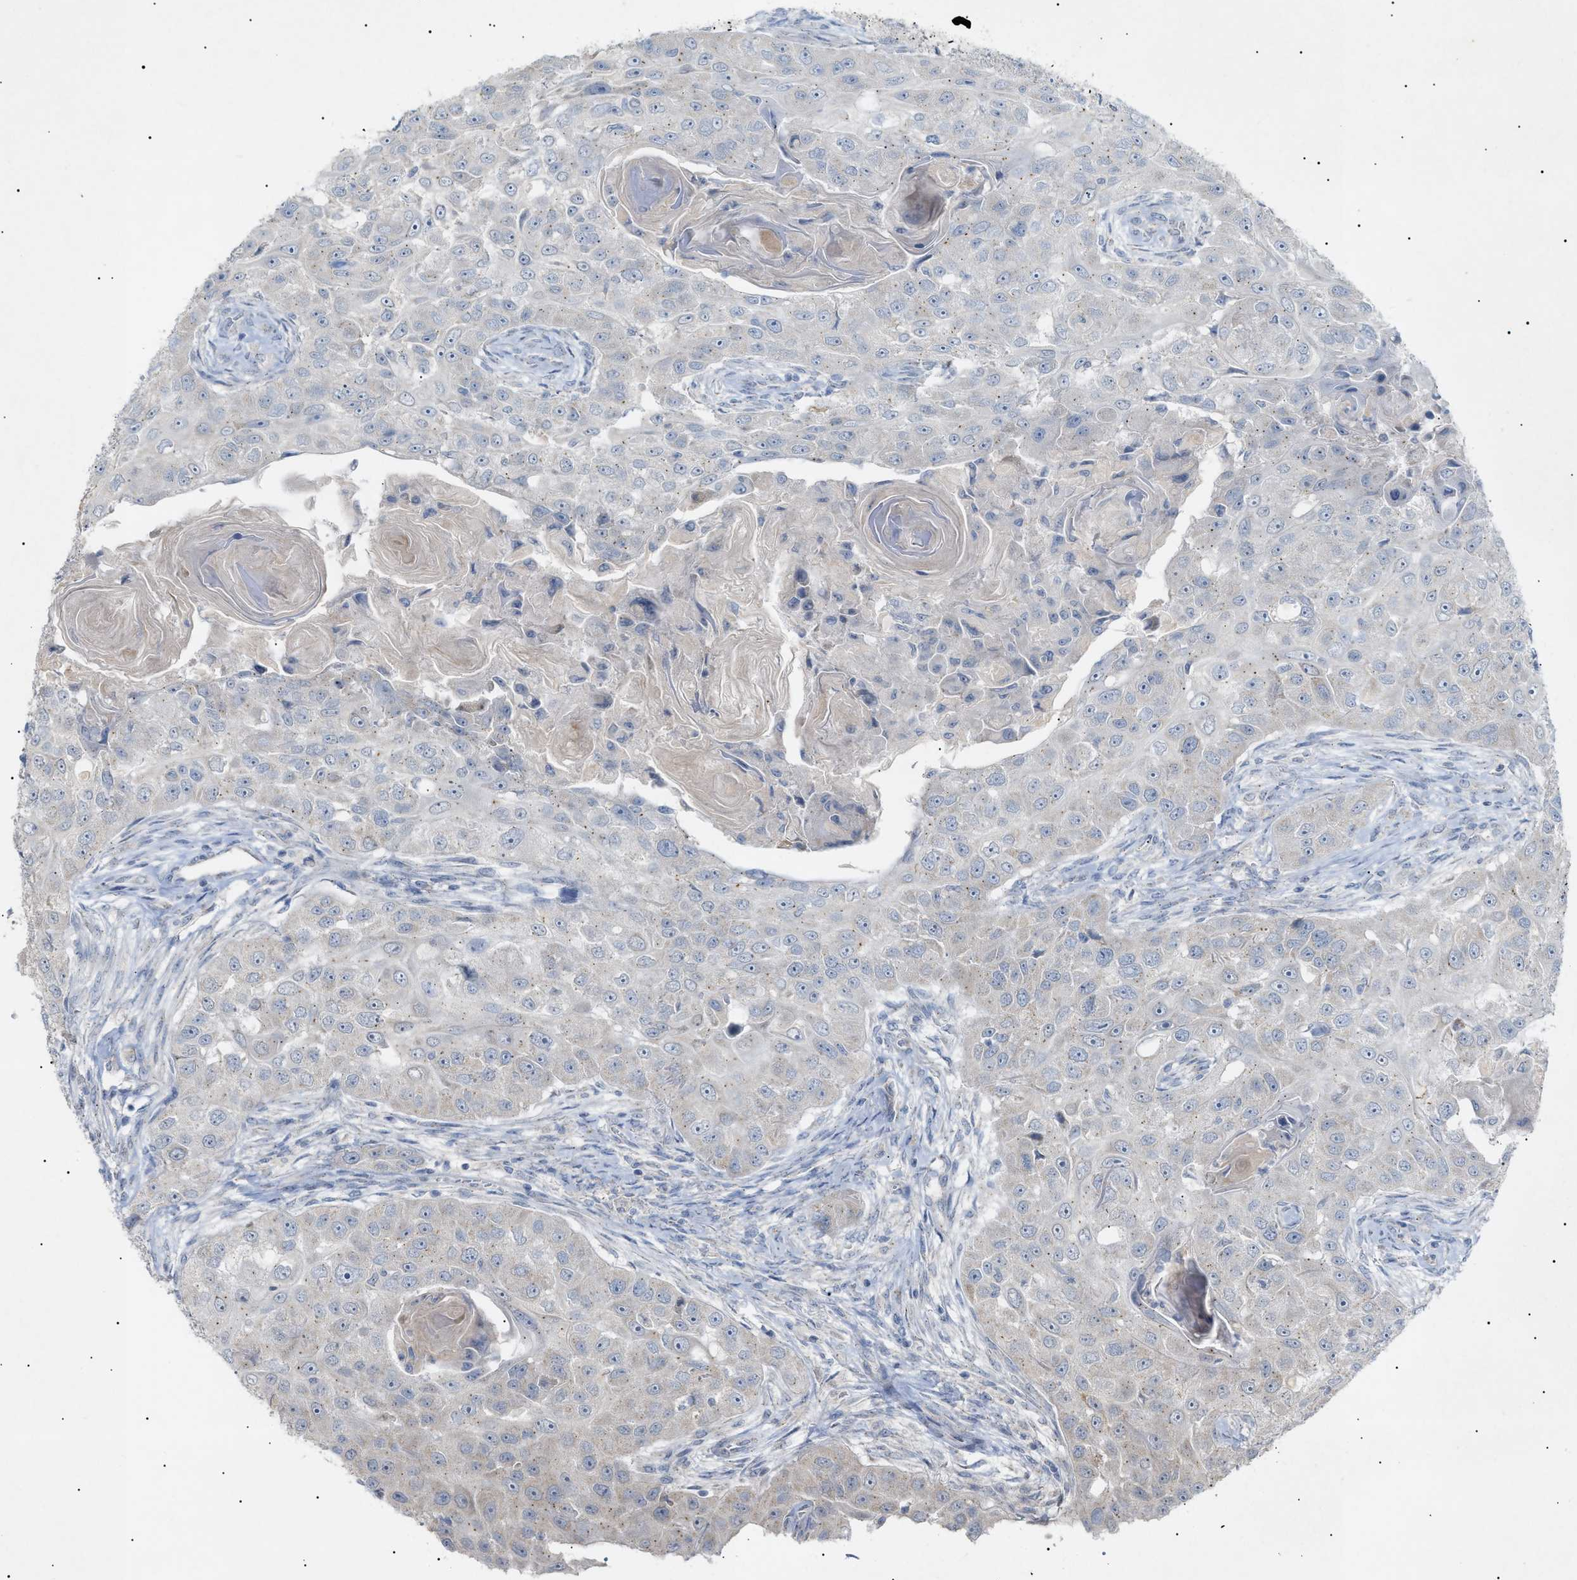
{"staining": {"intensity": "negative", "quantity": "none", "location": "none"}, "tissue": "head and neck cancer", "cell_type": "Tumor cells", "image_type": "cancer", "snomed": [{"axis": "morphology", "description": "Normal tissue, NOS"}, {"axis": "morphology", "description": "Squamous cell carcinoma, NOS"}, {"axis": "topography", "description": "Skeletal muscle"}, {"axis": "topography", "description": "Head-Neck"}], "caption": "A high-resolution micrograph shows immunohistochemistry (IHC) staining of squamous cell carcinoma (head and neck), which exhibits no significant expression in tumor cells.", "gene": "SLC25A31", "patient": {"sex": "male", "age": 51}}